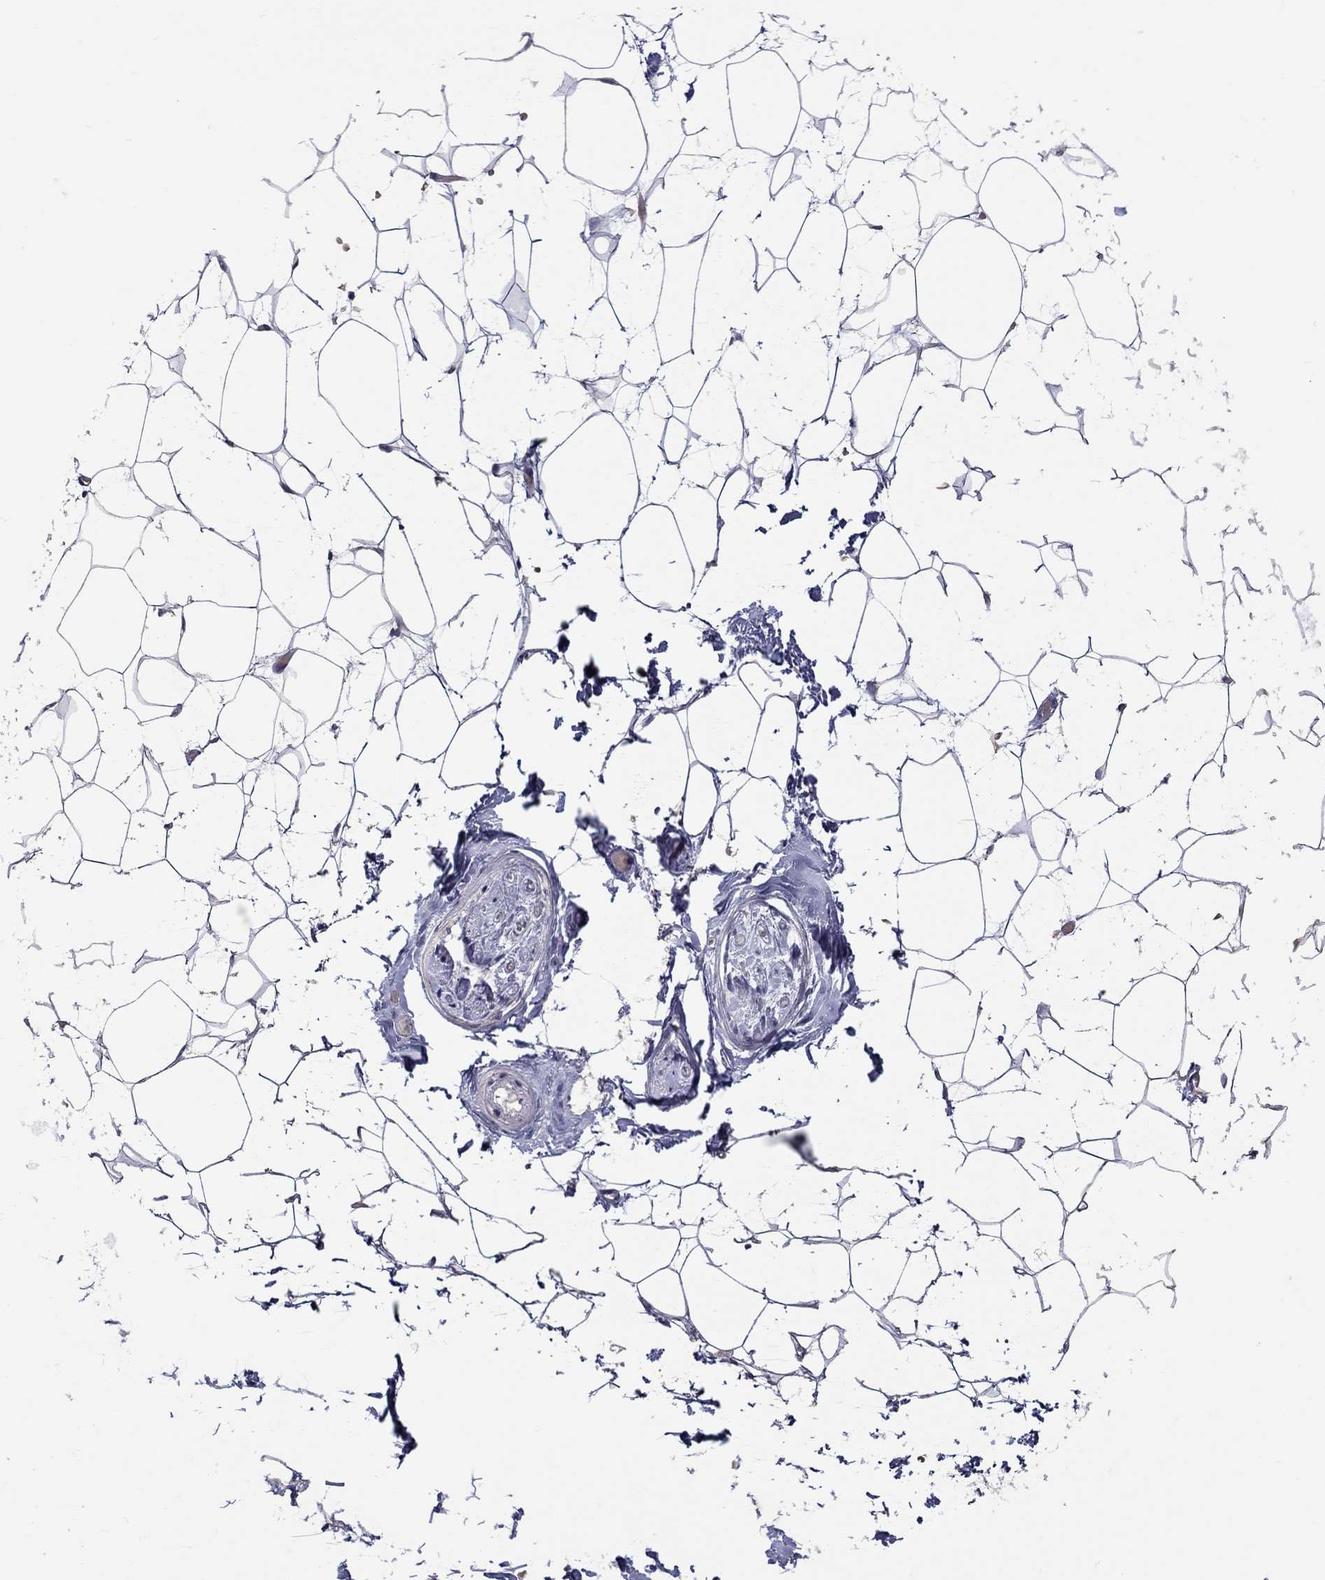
{"staining": {"intensity": "negative", "quantity": "none", "location": "none"}, "tissue": "adipose tissue", "cell_type": "Adipocytes", "image_type": "normal", "snomed": [{"axis": "morphology", "description": "Normal tissue, NOS"}, {"axis": "topography", "description": "Skin"}, {"axis": "topography", "description": "Peripheral nerve tissue"}], "caption": "Adipose tissue was stained to show a protein in brown. There is no significant positivity in adipocytes.", "gene": "HMX2", "patient": {"sex": "female", "age": 56}}